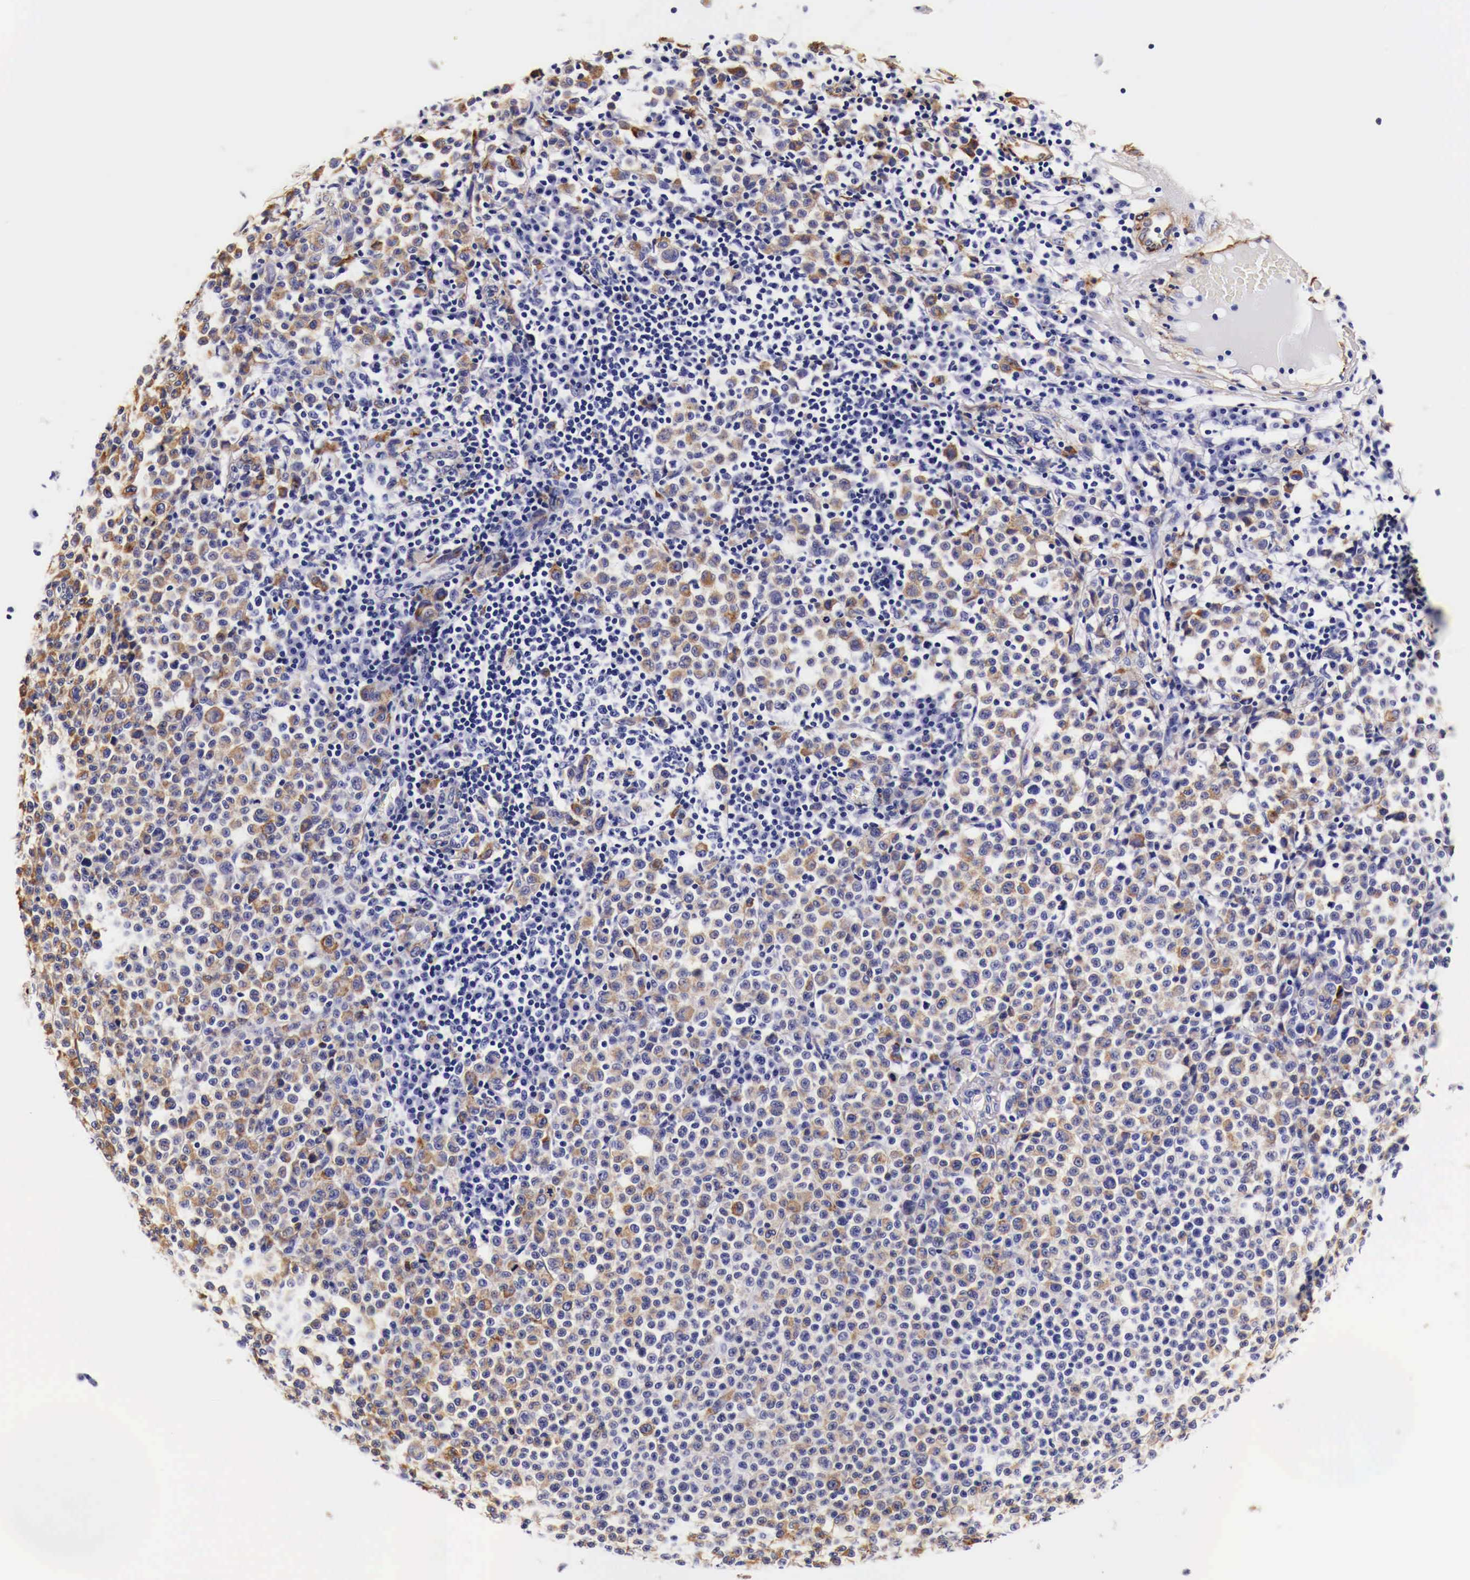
{"staining": {"intensity": "strong", "quantity": "25%-75%", "location": "cytoplasmic/membranous"}, "tissue": "melanoma", "cell_type": "Tumor cells", "image_type": "cancer", "snomed": [{"axis": "morphology", "description": "Malignant melanoma, Metastatic site"}, {"axis": "topography", "description": "Skin"}], "caption": "Immunohistochemical staining of malignant melanoma (metastatic site) reveals strong cytoplasmic/membranous protein staining in about 25%-75% of tumor cells. (DAB (3,3'-diaminobenzidine) IHC, brown staining for protein, blue staining for nuclei).", "gene": "LAMB2", "patient": {"sex": "male", "age": 32}}